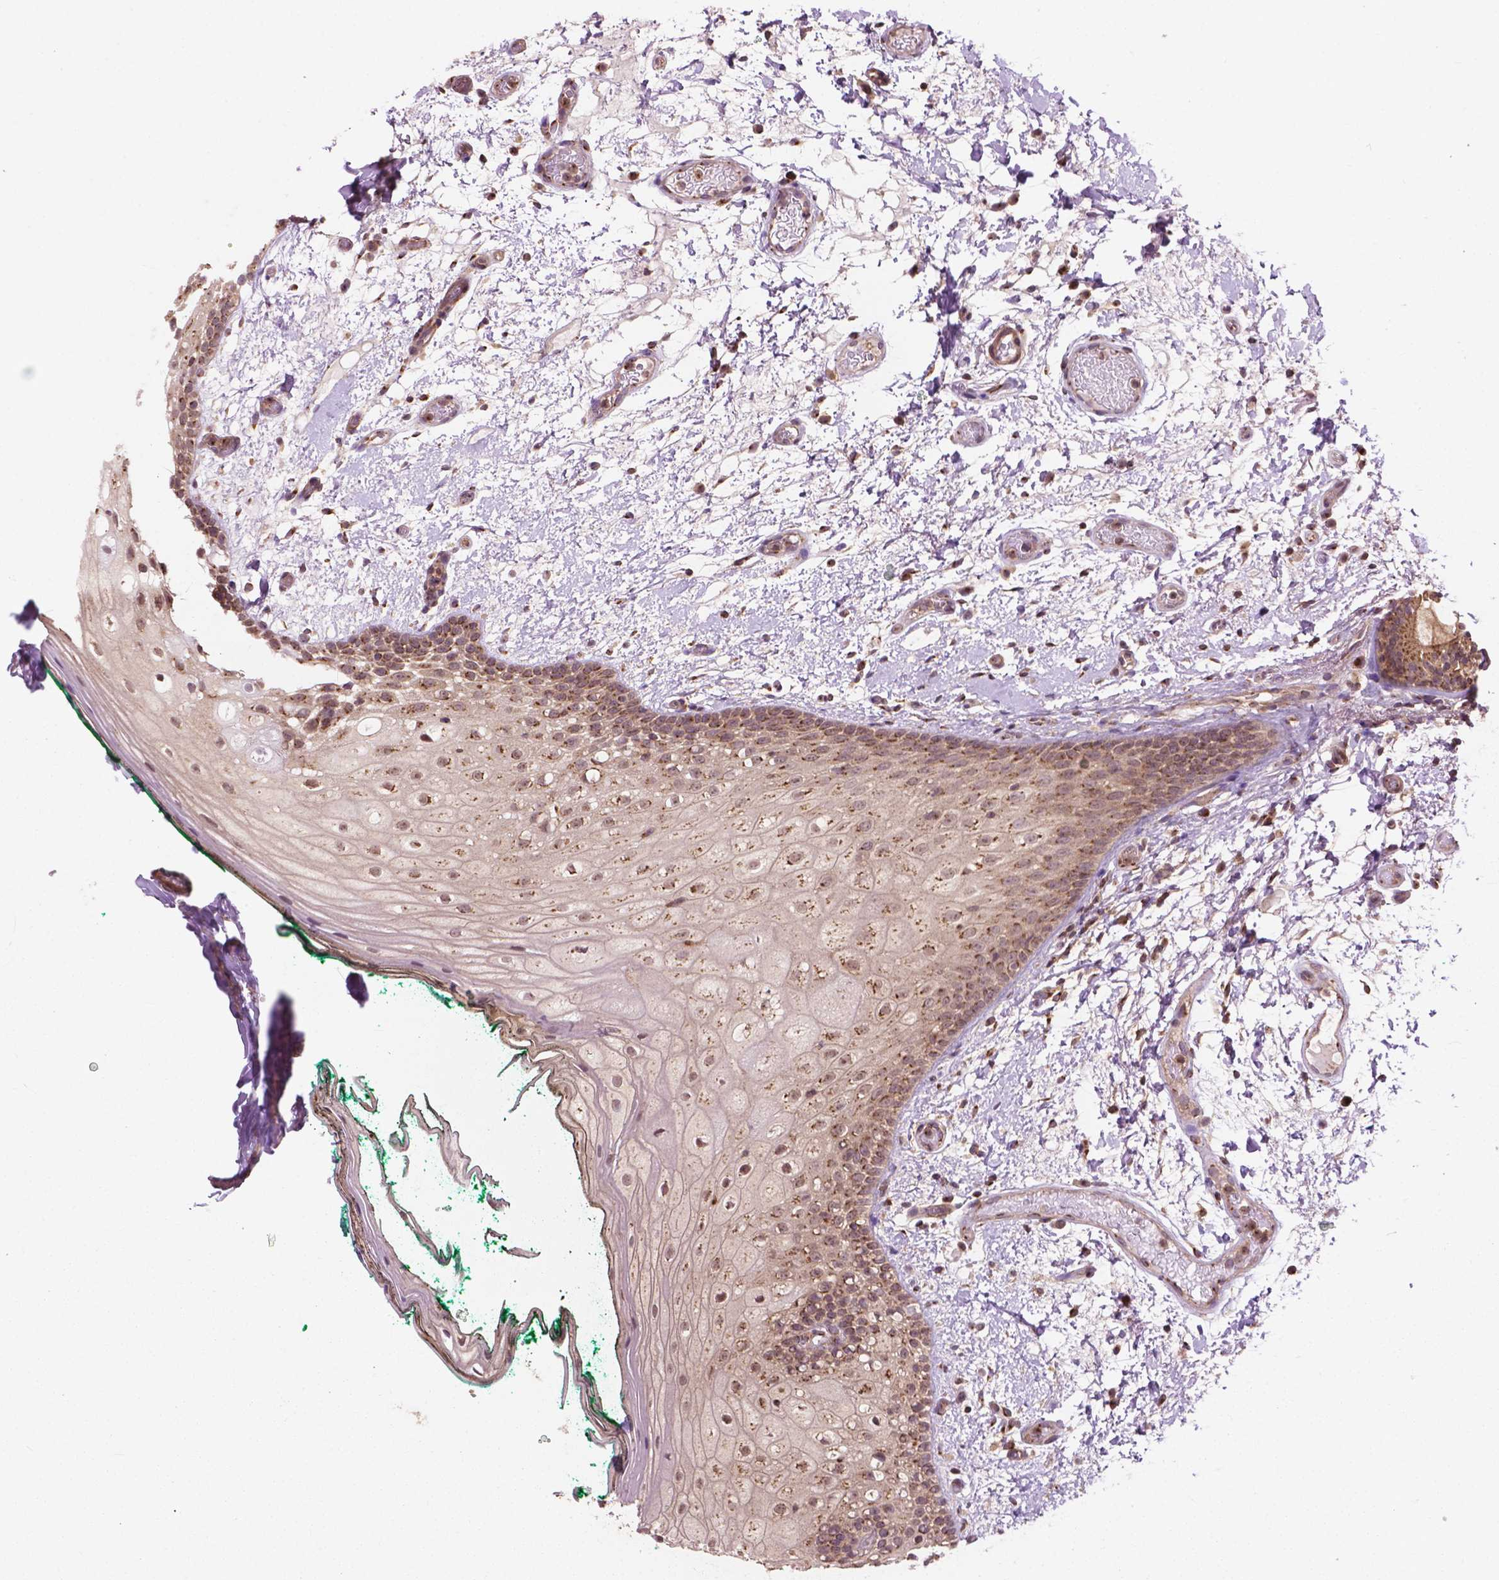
{"staining": {"intensity": "moderate", "quantity": "25%-75%", "location": "cytoplasmic/membranous,nuclear"}, "tissue": "oral mucosa", "cell_type": "Squamous epithelial cells", "image_type": "normal", "snomed": [{"axis": "morphology", "description": "Normal tissue, NOS"}, {"axis": "topography", "description": "Oral tissue"}], "caption": "IHC micrograph of unremarkable oral mucosa stained for a protein (brown), which displays medium levels of moderate cytoplasmic/membranous,nuclear expression in approximately 25%-75% of squamous epithelial cells.", "gene": "PPP1CB", "patient": {"sex": "female", "age": 83}}